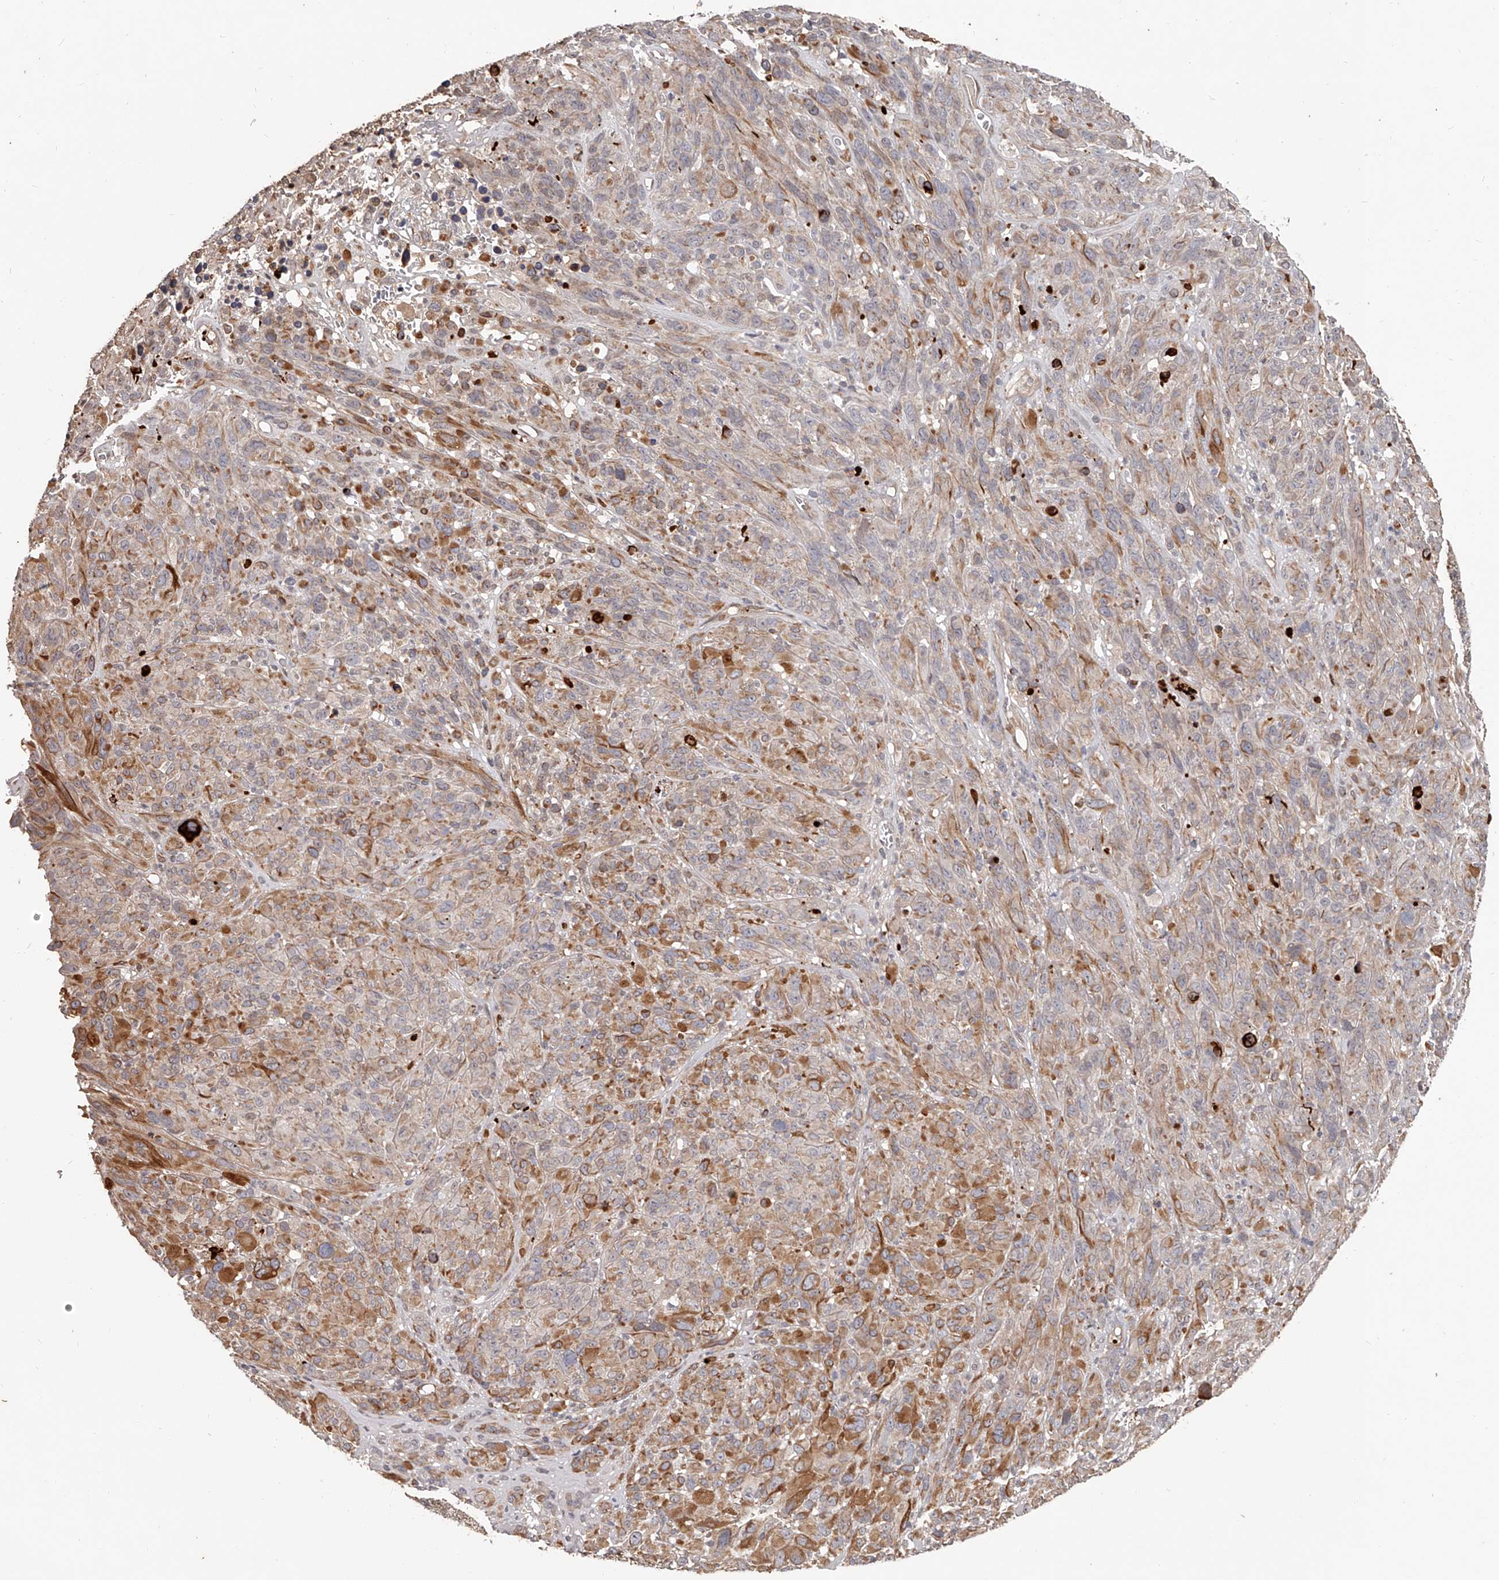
{"staining": {"intensity": "moderate", "quantity": "25%-75%", "location": "cytoplasmic/membranous"}, "tissue": "melanoma", "cell_type": "Tumor cells", "image_type": "cancer", "snomed": [{"axis": "morphology", "description": "Malignant melanoma, NOS"}, {"axis": "topography", "description": "Skin of head"}], "caption": "Malignant melanoma tissue shows moderate cytoplasmic/membranous expression in about 25%-75% of tumor cells, visualized by immunohistochemistry.", "gene": "URGCP", "patient": {"sex": "male", "age": 96}}